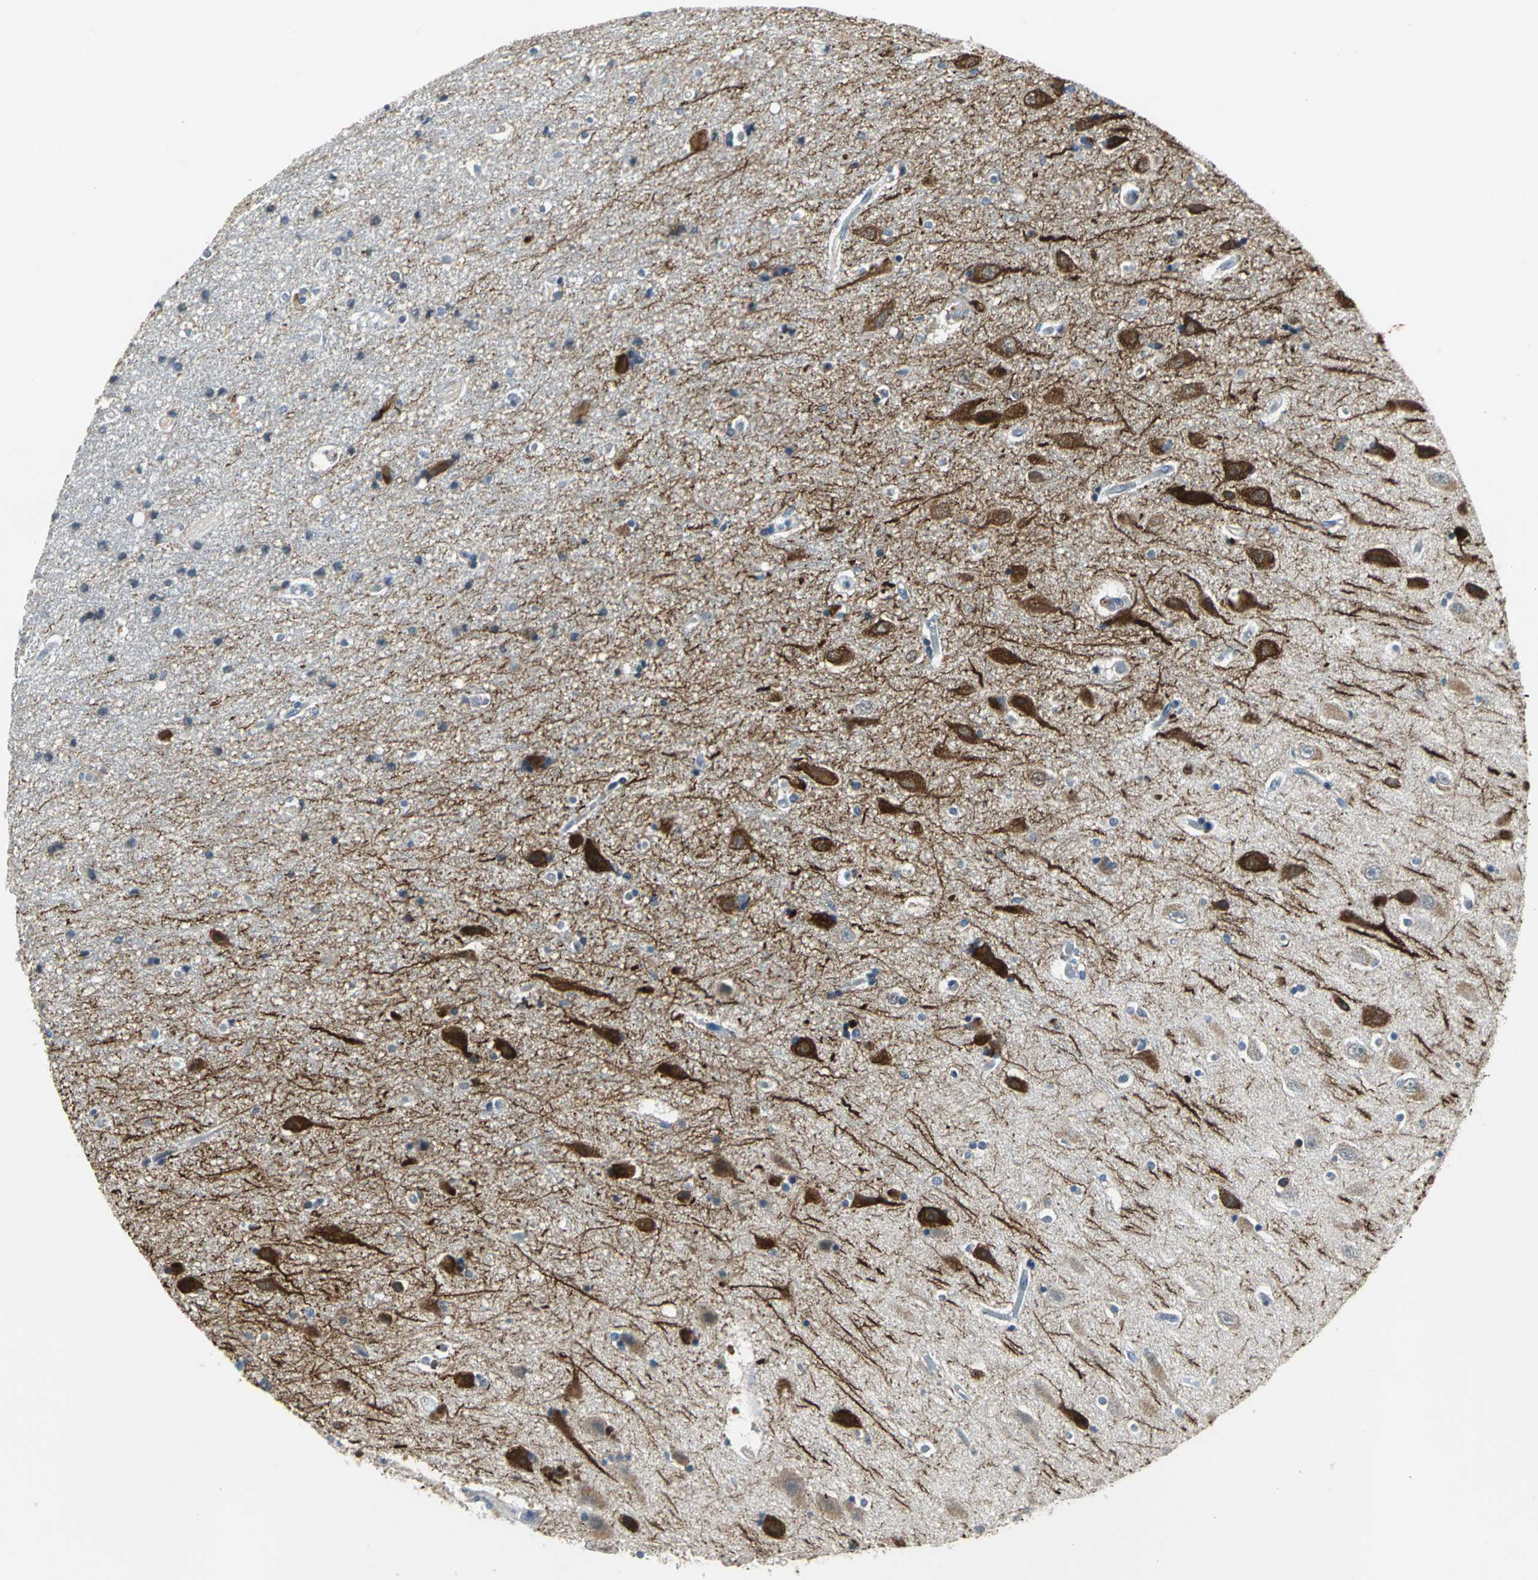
{"staining": {"intensity": "weak", "quantity": "<25%", "location": "cytoplasmic/membranous"}, "tissue": "hippocampus", "cell_type": "Glial cells", "image_type": "normal", "snomed": [{"axis": "morphology", "description": "Normal tissue, NOS"}, {"axis": "topography", "description": "Hippocampus"}], "caption": "An immunohistochemistry micrograph of unremarkable hippocampus is shown. There is no staining in glial cells of hippocampus.", "gene": "JADE3", "patient": {"sex": "female", "age": 54}}